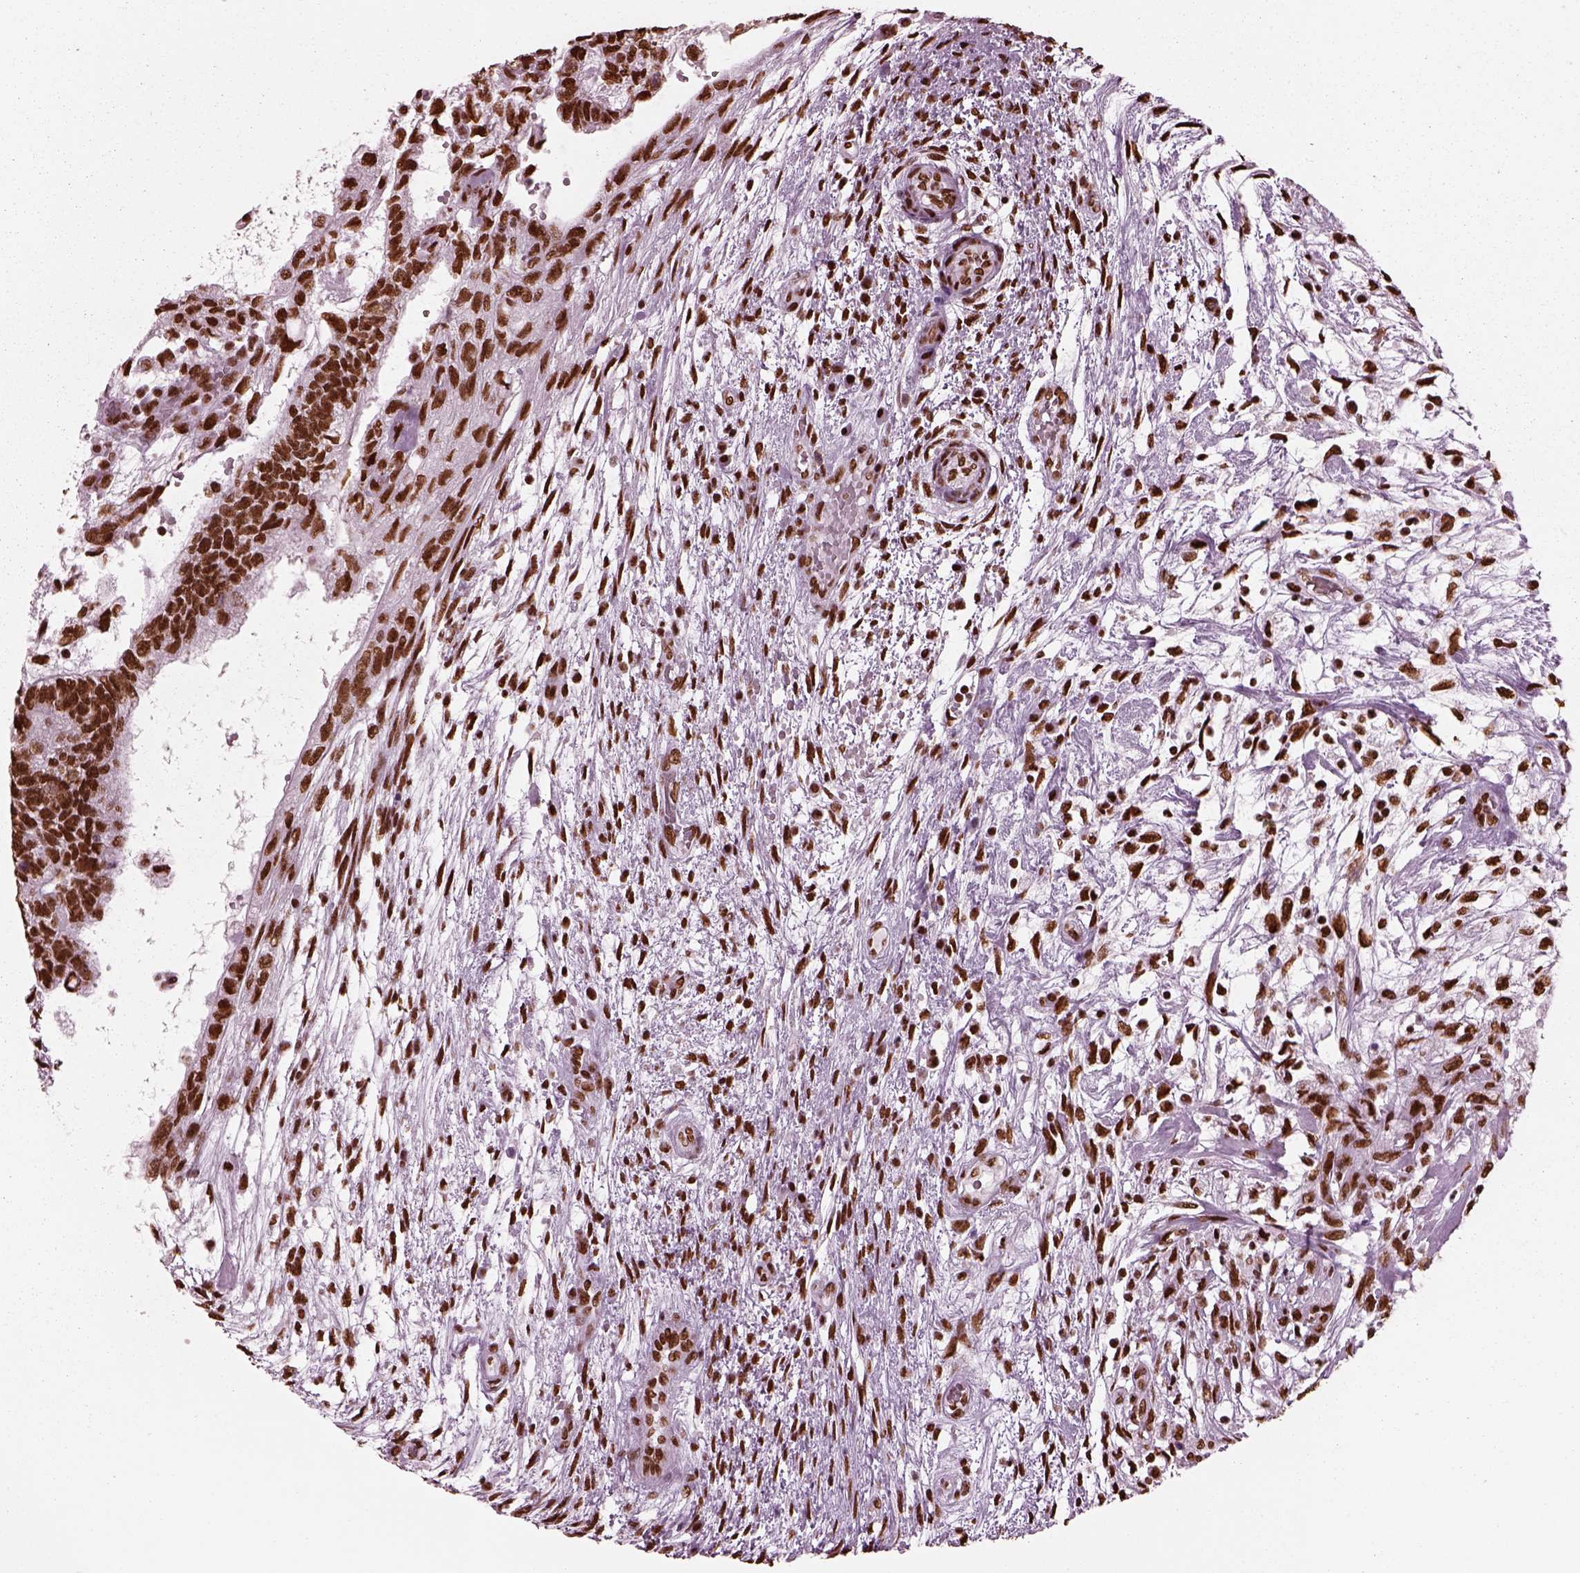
{"staining": {"intensity": "strong", "quantity": ">75%", "location": "nuclear"}, "tissue": "testis cancer", "cell_type": "Tumor cells", "image_type": "cancer", "snomed": [{"axis": "morphology", "description": "Normal tissue, NOS"}, {"axis": "morphology", "description": "Carcinoma, Embryonal, NOS"}, {"axis": "topography", "description": "Testis"}, {"axis": "topography", "description": "Epididymis"}], "caption": "Testis cancer stained with a brown dye displays strong nuclear positive staining in approximately >75% of tumor cells.", "gene": "CBFA2T3", "patient": {"sex": "male", "age": 32}}